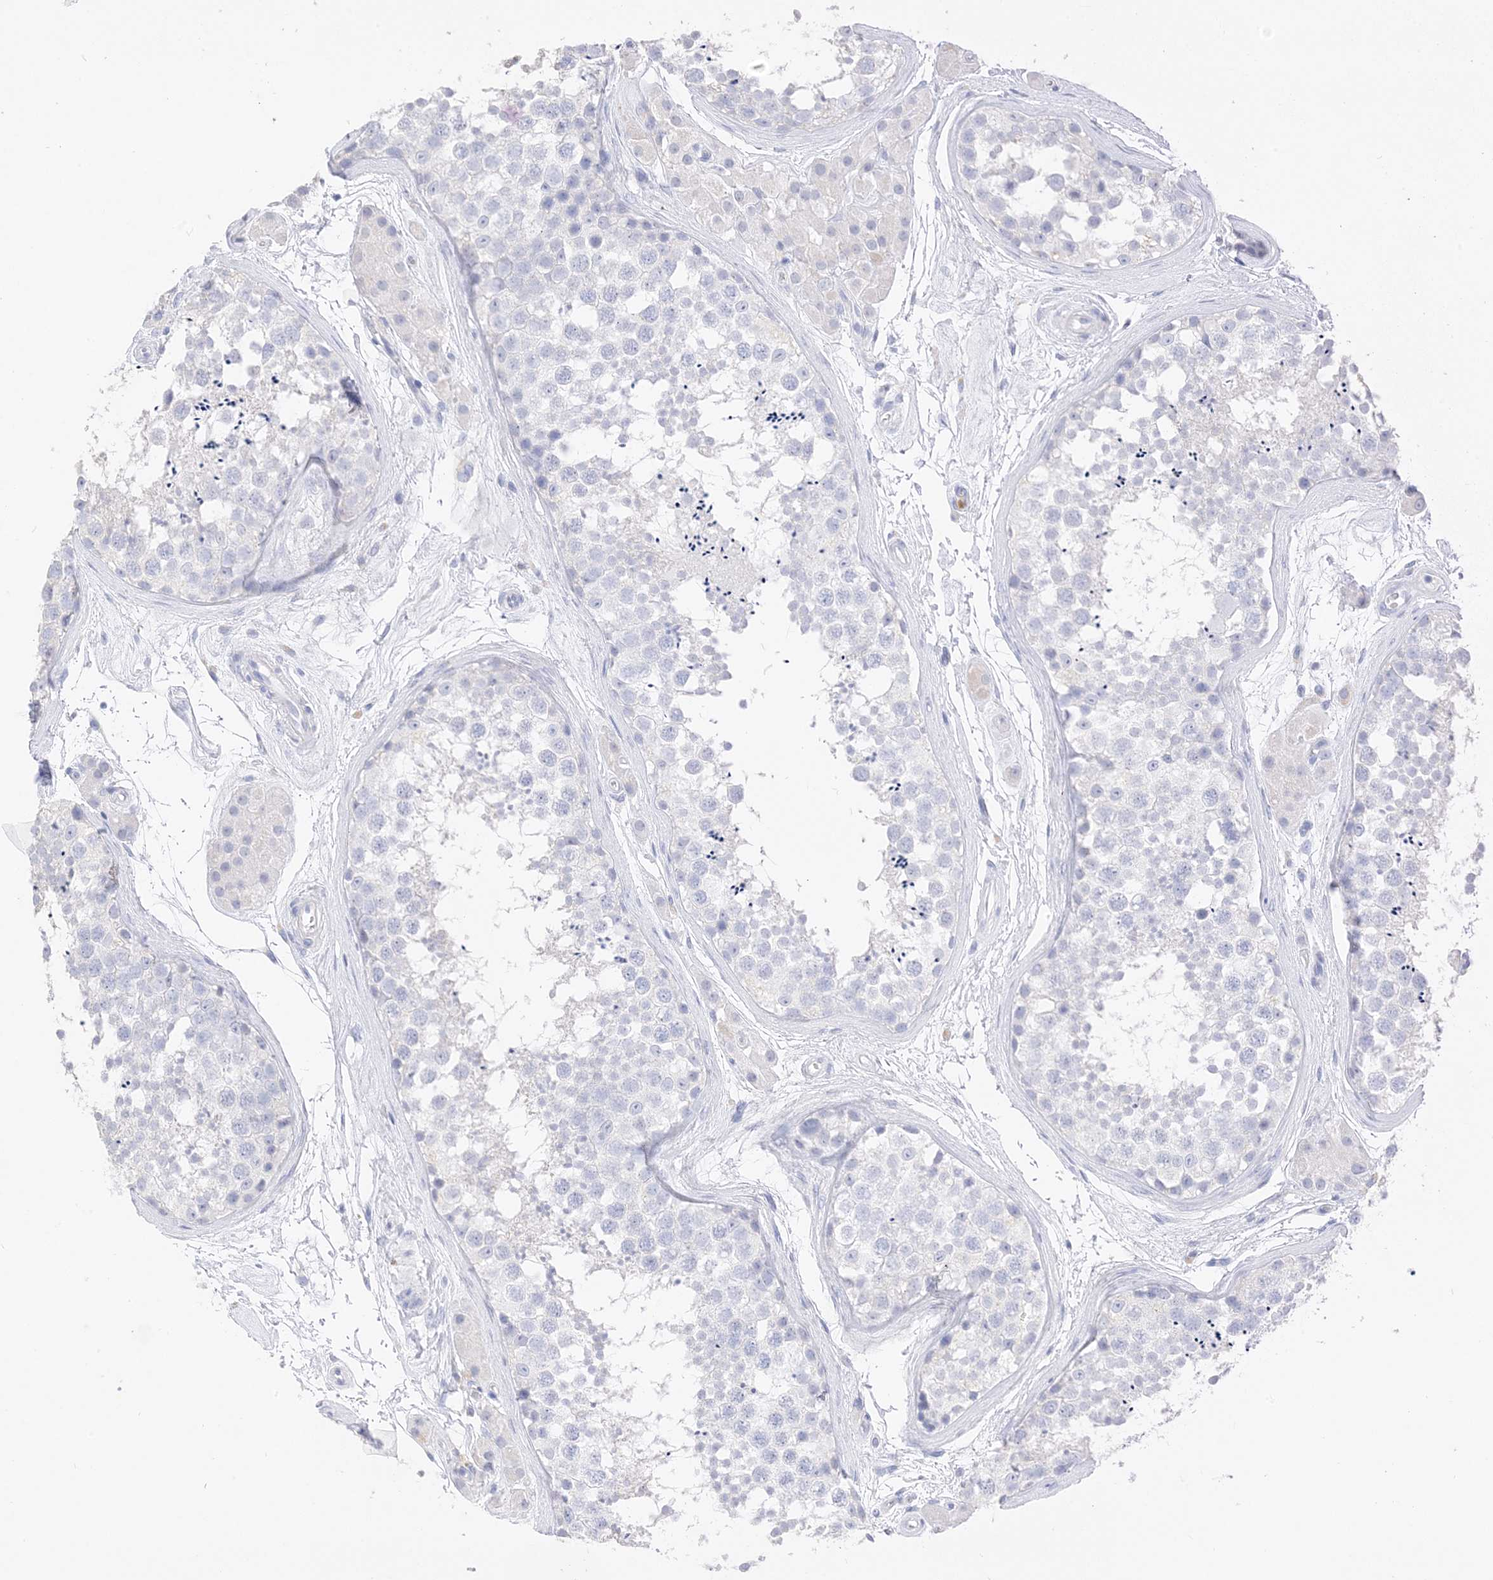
{"staining": {"intensity": "negative", "quantity": "none", "location": "none"}, "tissue": "testis", "cell_type": "Cells in seminiferous ducts", "image_type": "normal", "snomed": [{"axis": "morphology", "description": "Normal tissue, NOS"}, {"axis": "topography", "description": "Testis"}], "caption": "There is no significant positivity in cells in seminiferous ducts of testis. Brightfield microscopy of IHC stained with DAB (brown) and hematoxylin (blue), captured at high magnification.", "gene": "MUC17", "patient": {"sex": "male", "age": 56}}